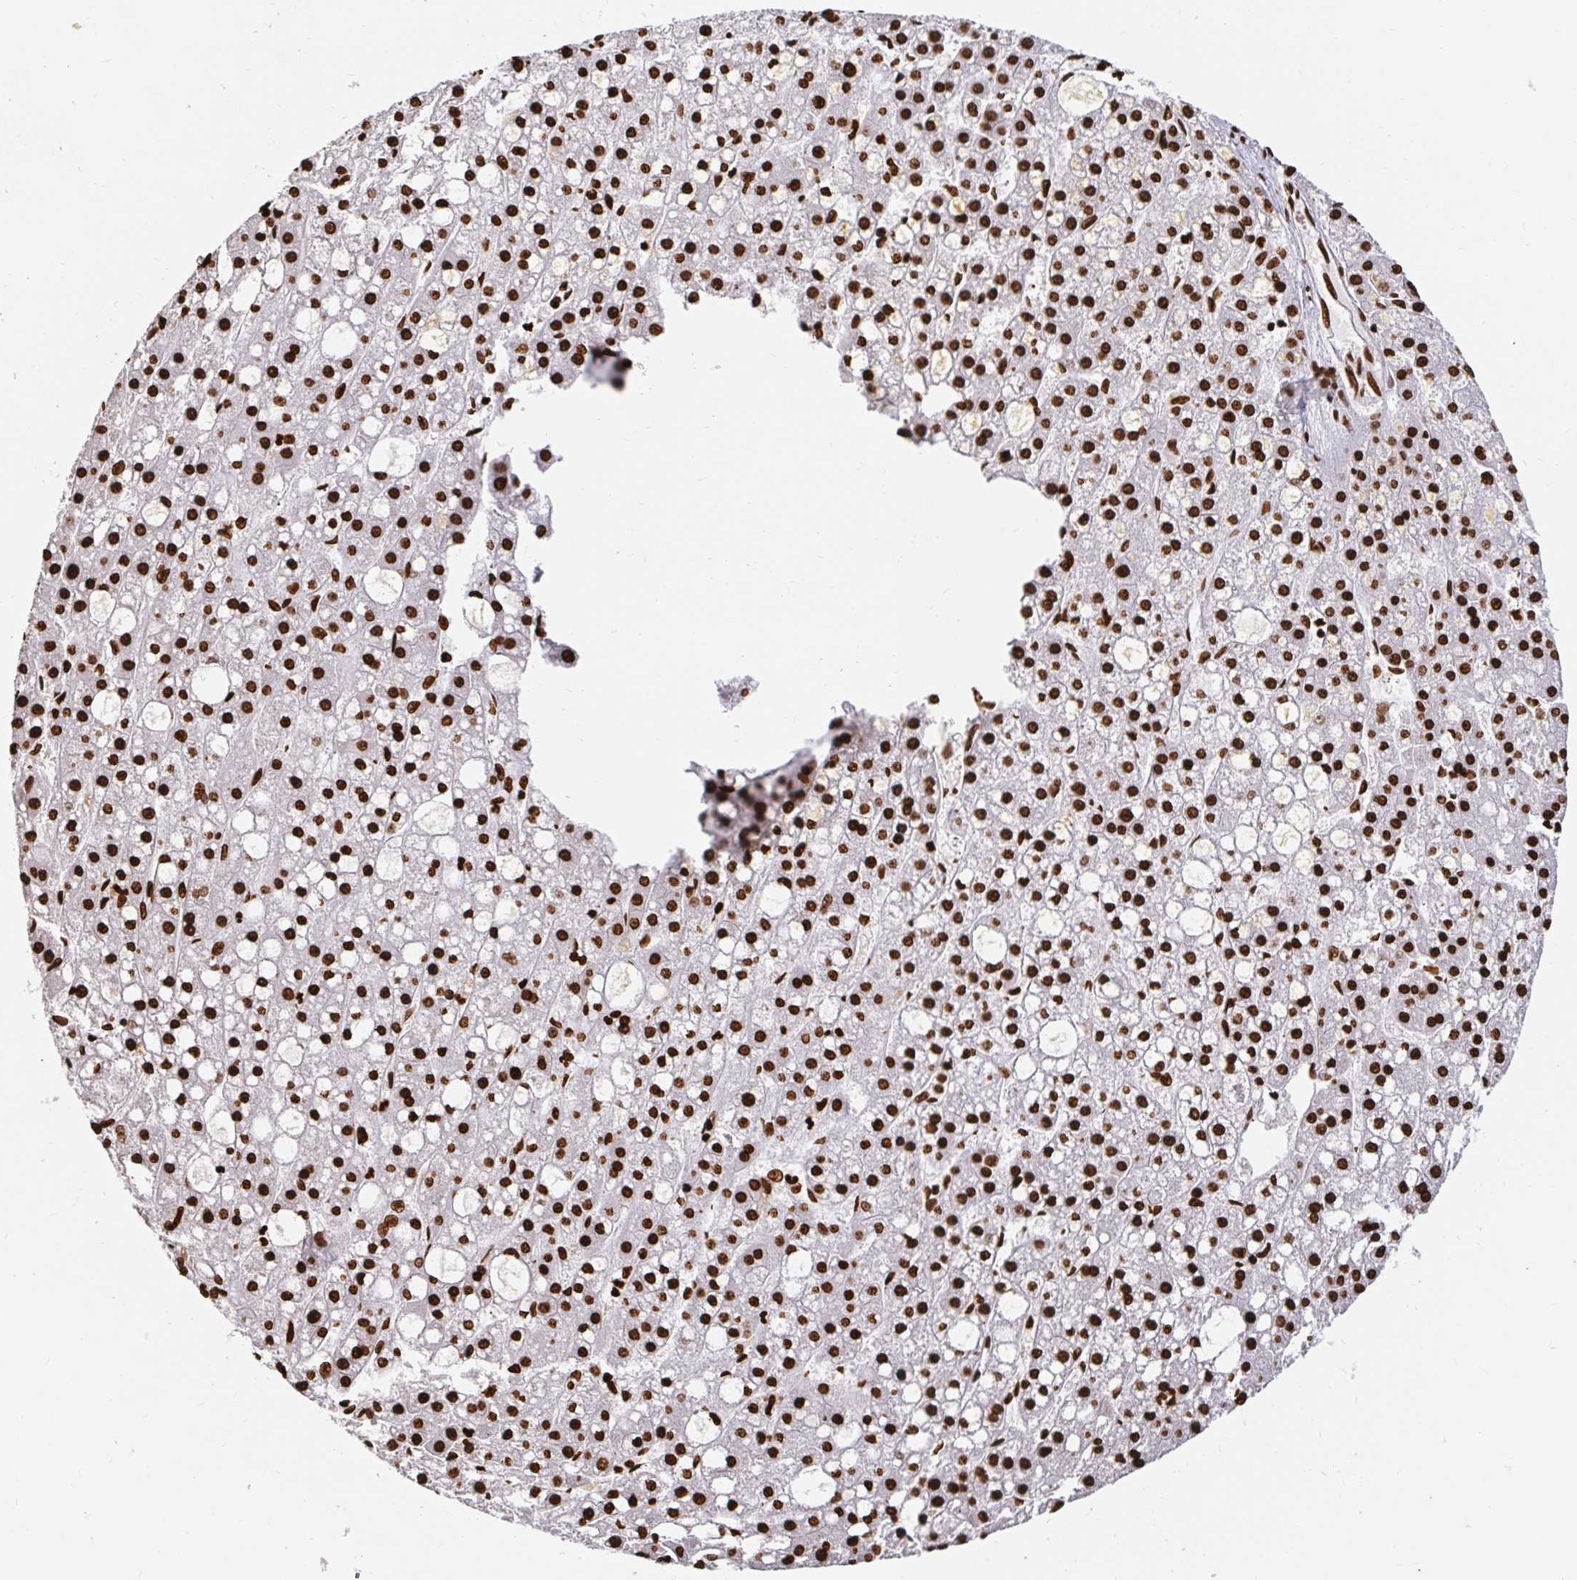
{"staining": {"intensity": "strong", "quantity": ">75%", "location": "nuclear"}, "tissue": "liver cancer", "cell_type": "Tumor cells", "image_type": "cancer", "snomed": [{"axis": "morphology", "description": "Carcinoma, Hepatocellular, NOS"}, {"axis": "topography", "description": "Liver"}], "caption": "Immunohistochemical staining of human liver cancer reveals strong nuclear protein positivity in about >75% of tumor cells. Nuclei are stained in blue.", "gene": "H2BC5", "patient": {"sex": "male", "age": 67}}